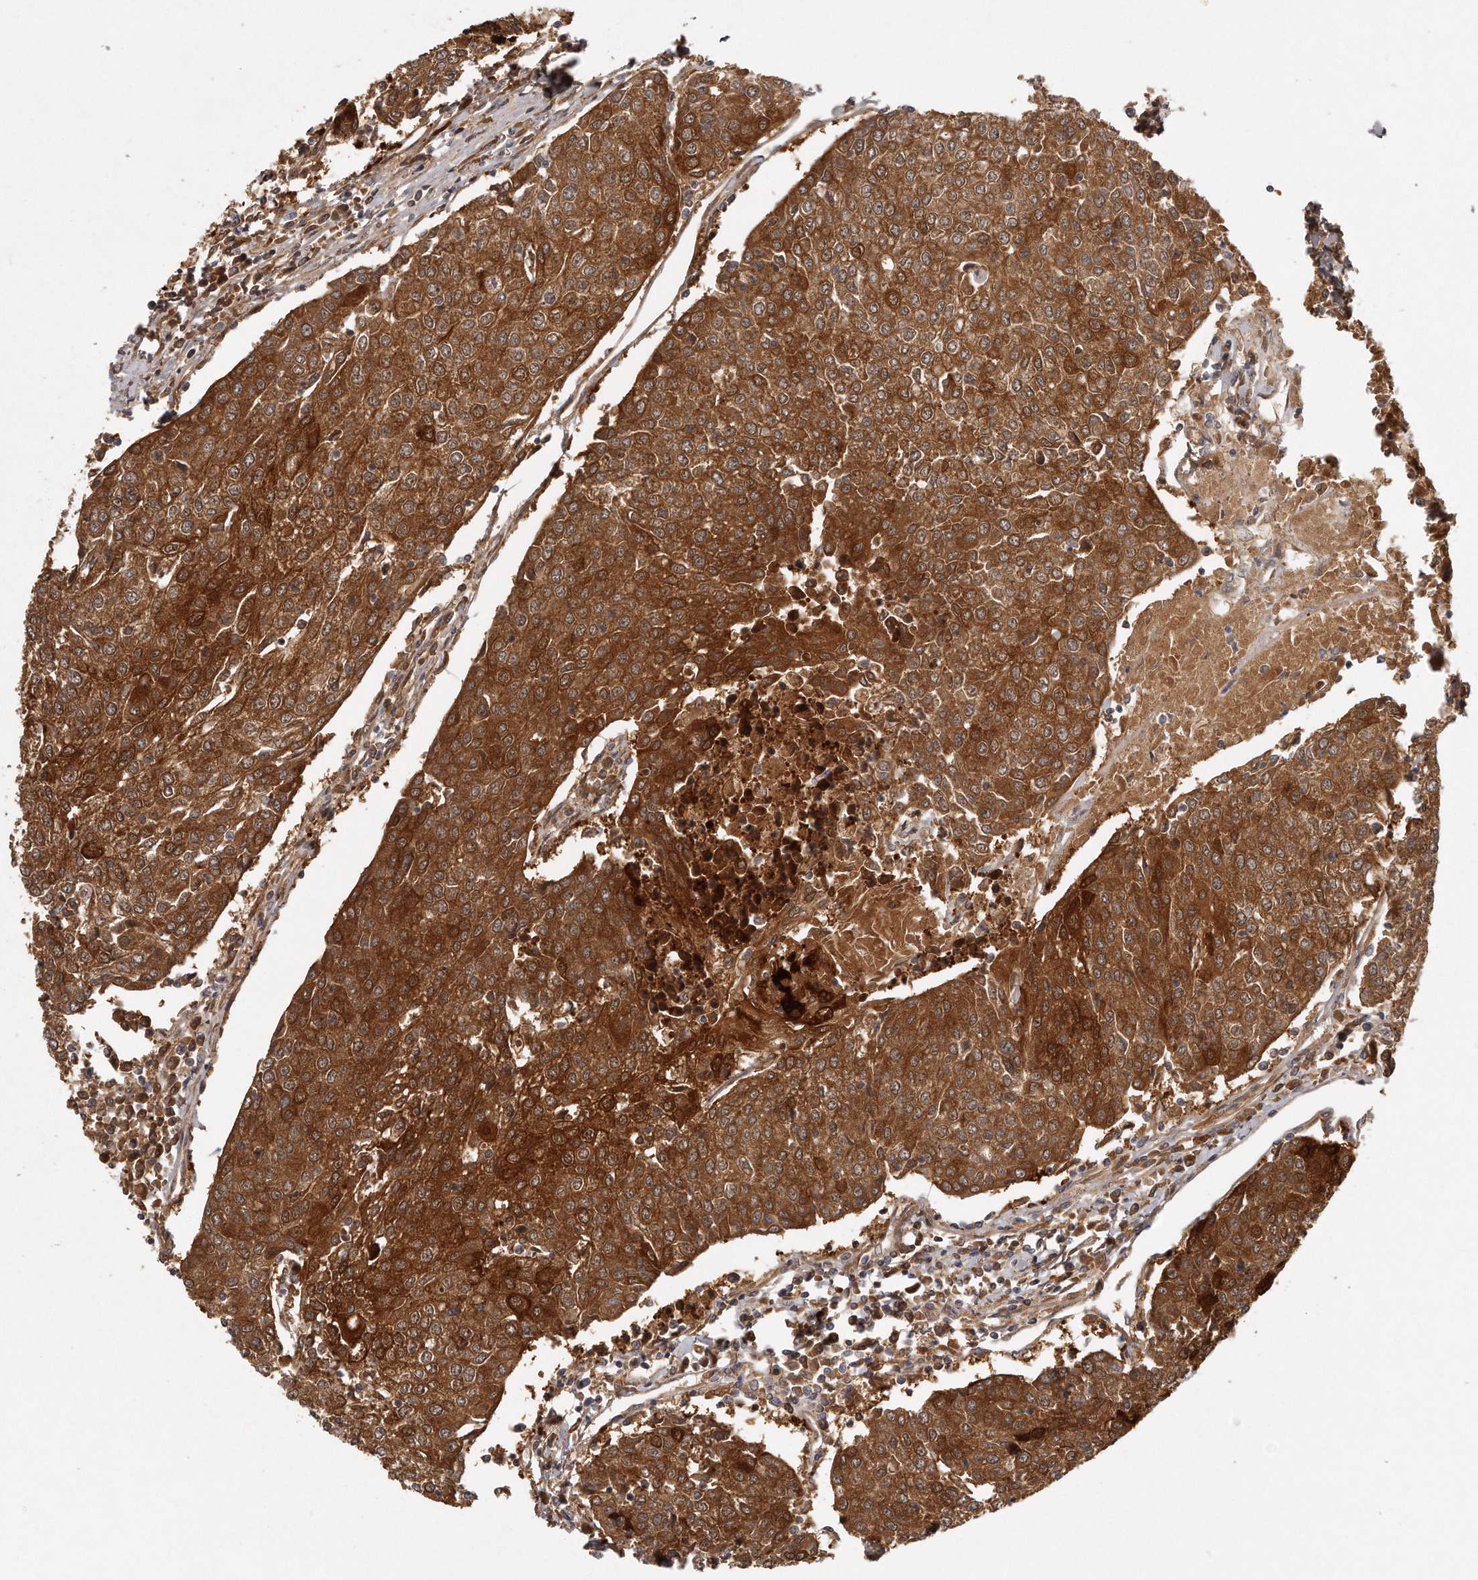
{"staining": {"intensity": "strong", "quantity": ">75%", "location": "cytoplasmic/membranous"}, "tissue": "urothelial cancer", "cell_type": "Tumor cells", "image_type": "cancer", "snomed": [{"axis": "morphology", "description": "Urothelial carcinoma, High grade"}, {"axis": "topography", "description": "Urinary bladder"}], "caption": "DAB (3,3'-diaminobenzidine) immunohistochemical staining of urothelial cancer reveals strong cytoplasmic/membranous protein staining in about >75% of tumor cells.", "gene": "GGCT", "patient": {"sex": "female", "age": 85}}